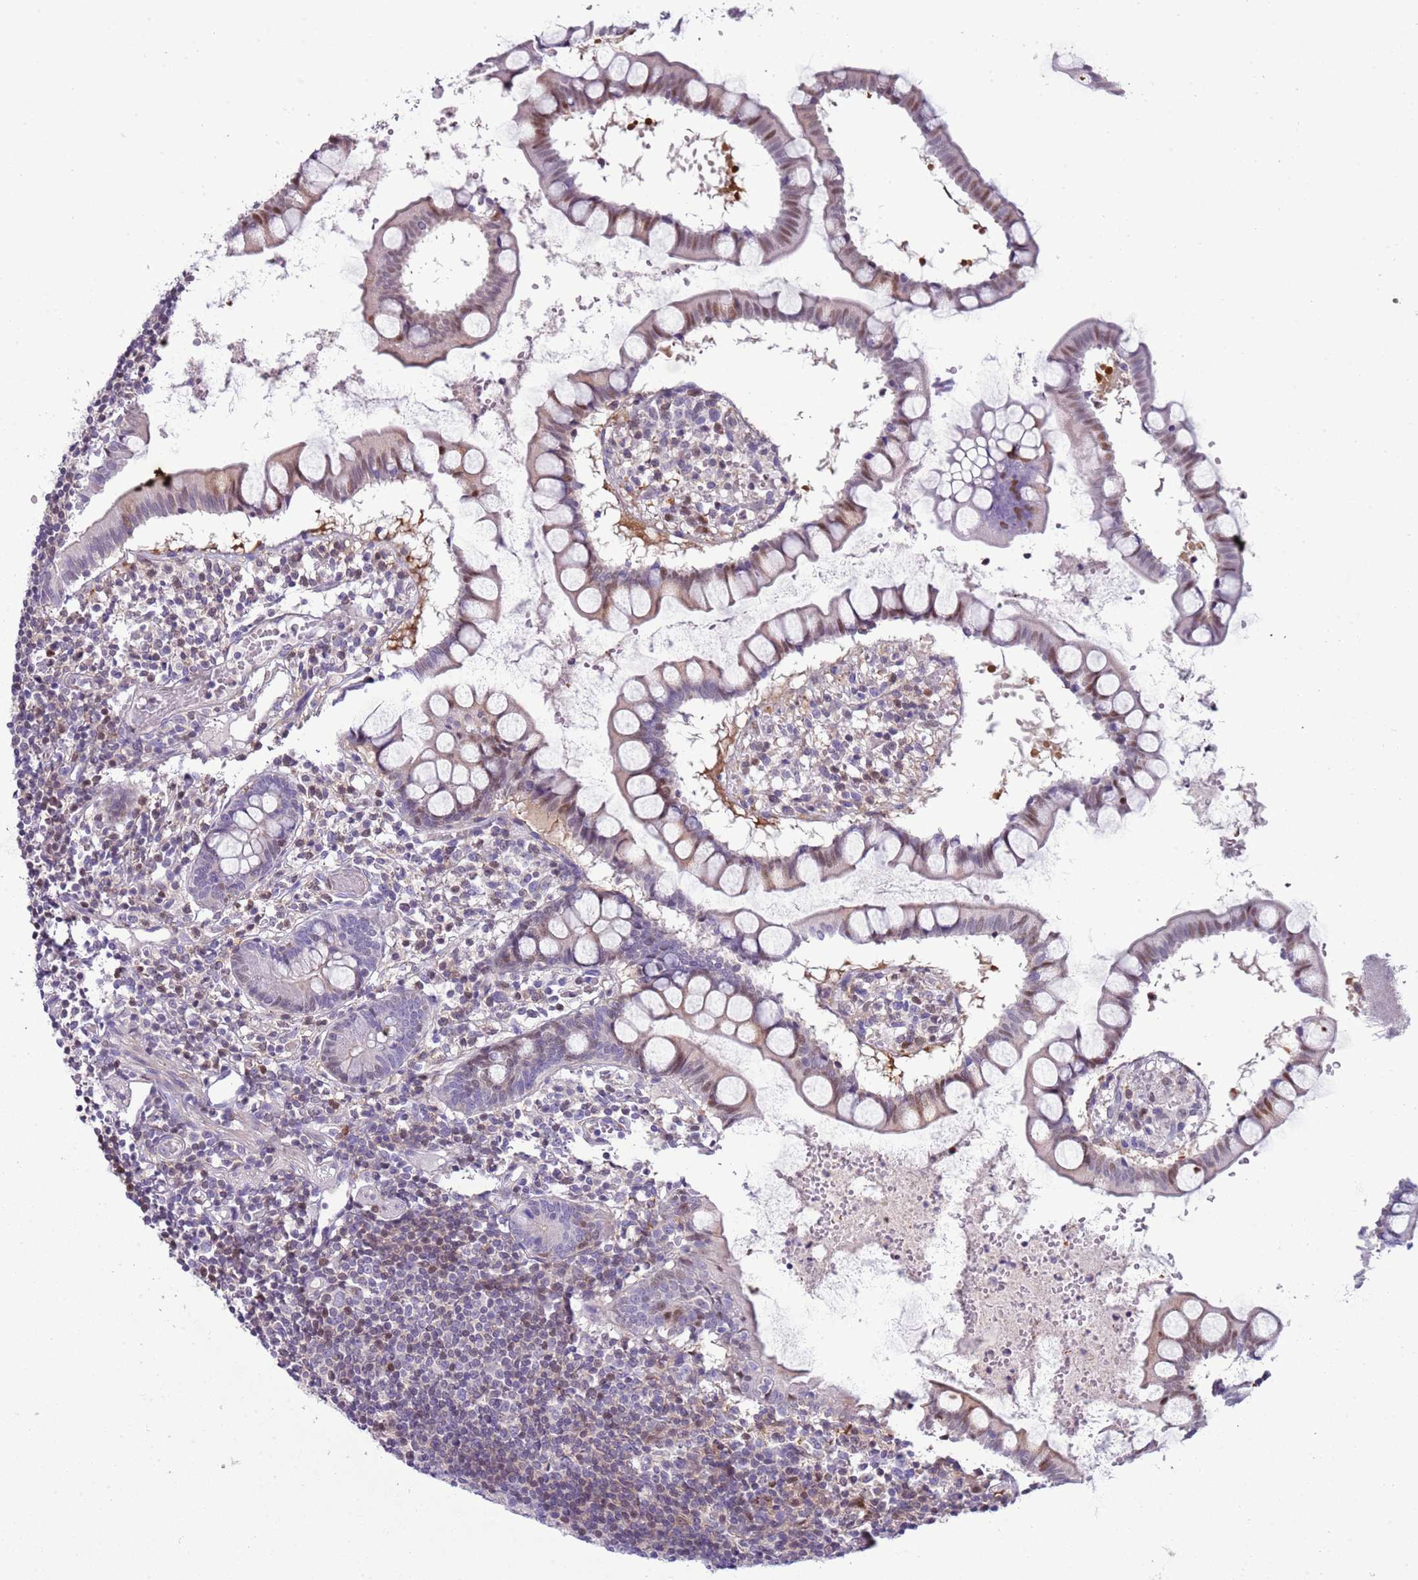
{"staining": {"intensity": "negative", "quantity": "none", "location": "none"}, "tissue": "colon", "cell_type": "Endothelial cells", "image_type": "normal", "snomed": [{"axis": "morphology", "description": "Normal tissue, NOS"}, {"axis": "morphology", "description": "Adenocarcinoma, NOS"}, {"axis": "topography", "description": "Colon"}], "caption": "A high-resolution image shows immunohistochemistry staining of benign colon, which shows no significant positivity in endothelial cells. (DAB IHC, high magnification).", "gene": "NBPF4", "patient": {"sex": "female", "age": 55}}